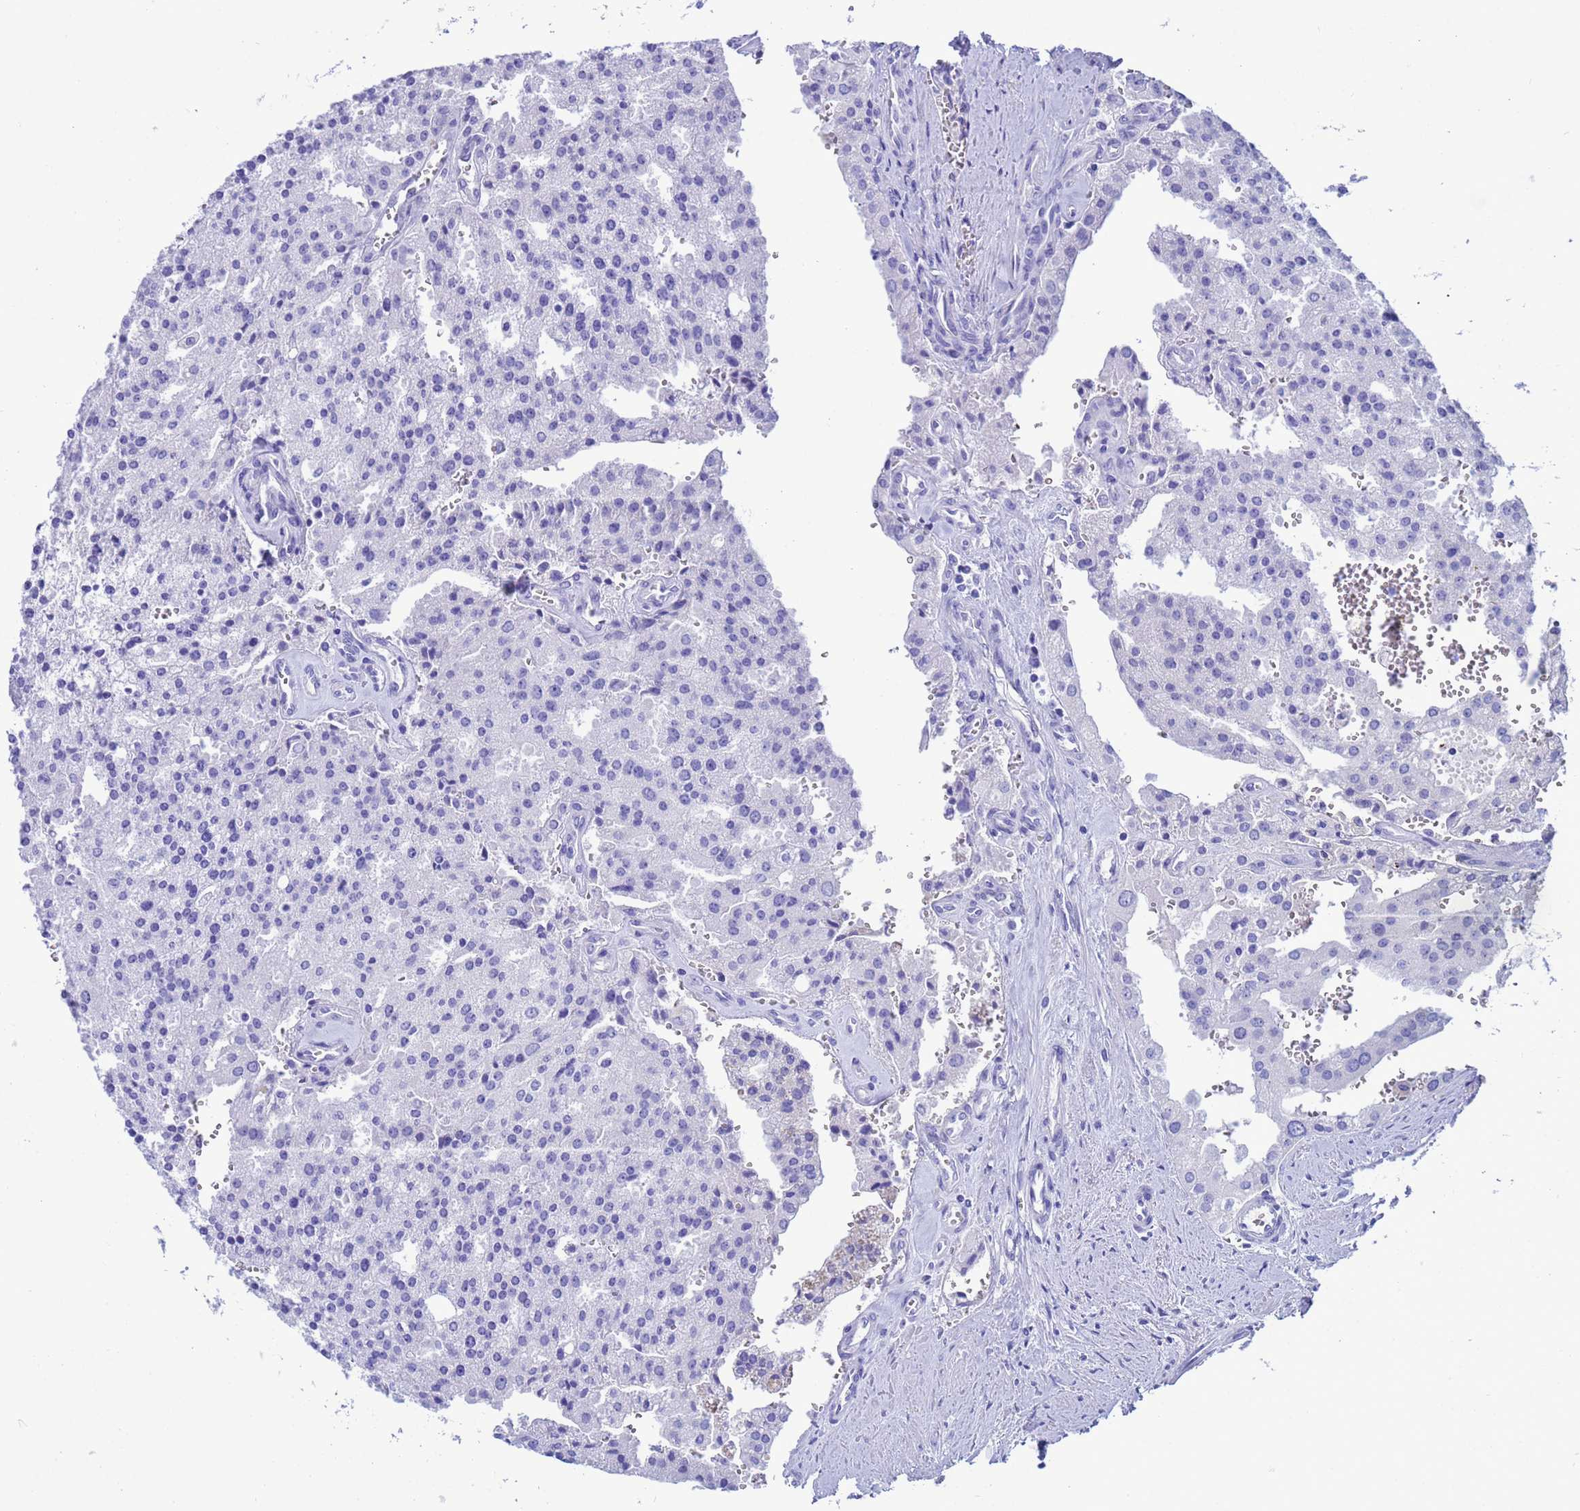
{"staining": {"intensity": "negative", "quantity": "none", "location": "none"}, "tissue": "prostate cancer", "cell_type": "Tumor cells", "image_type": "cancer", "snomed": [{"axis": "morphology", "description": "Adenocarcinoma, High grade"}, {"axis": "topography", "description": "Prostate"}], "caption": "Tumor cells show no significant expression in prostate cancer. (DAB immunohistochemistry (IHC) with hematoxylin counter stain).", "gene": "AKR1C2", "patient": {"sex": "male", "age": 68}}